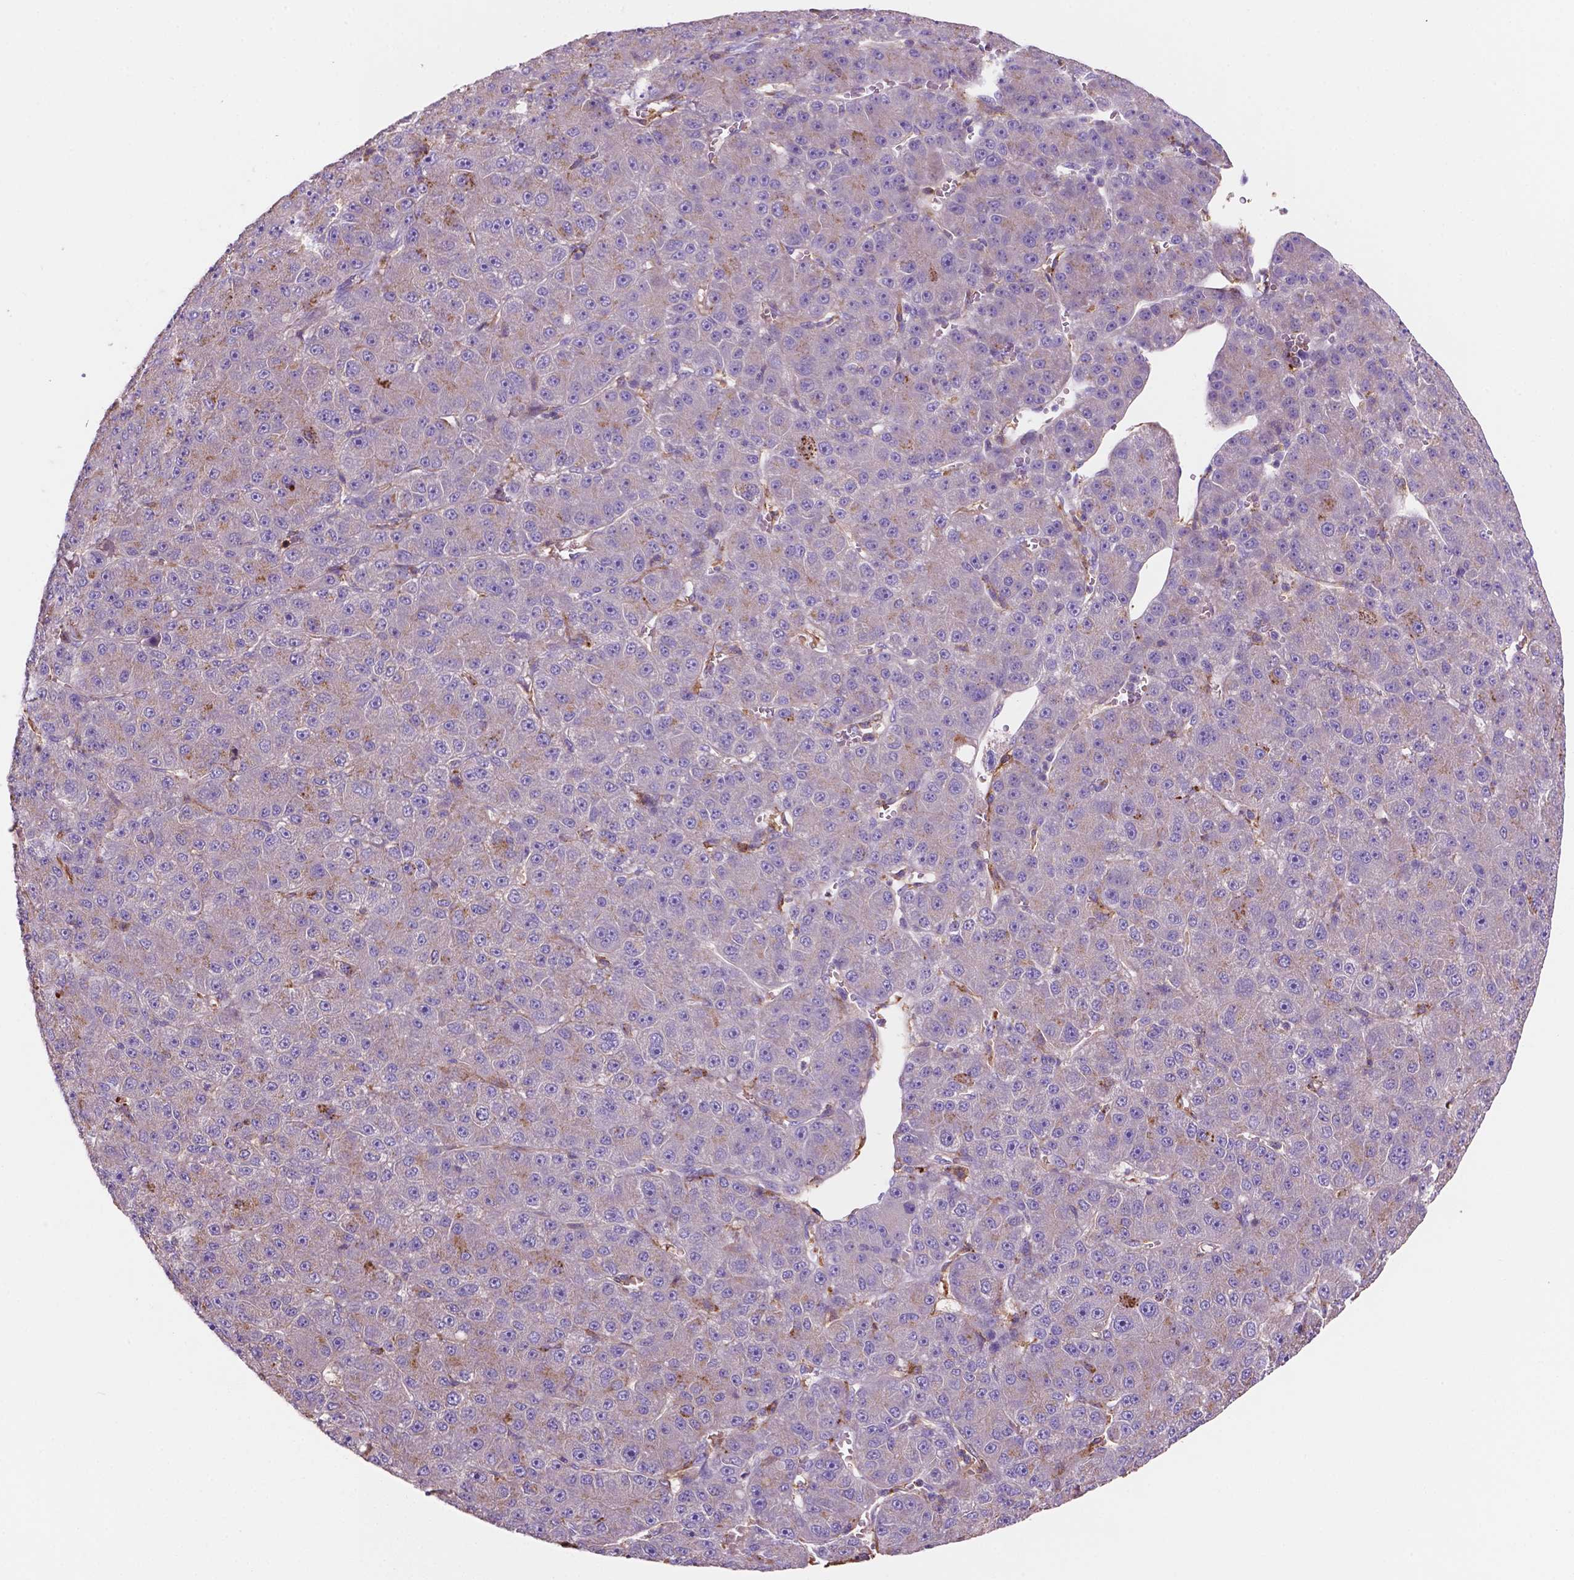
{"staining": {"intensity": "weak", "quantity": "<25%", "location": "cytoplasmic/membranous"}, "tissue": "liver cancer", "cell_type": "Tumor cells", "image_type": "cancer", "snomed": [{"axis": "morphology", "description": "Carcinoma, Hepatocellular, NOS"}, {"axis": "topography", "description": "Liver"}], "caption": "DAB (3,3'-diaminobenzidine) immunohistochemical staining of liver cancer shows no significant staining in tumor cells. Nuclei are stained in blue.", "gene": "MKRN2OS", "patient": {"sex": "male", "age": 67}}